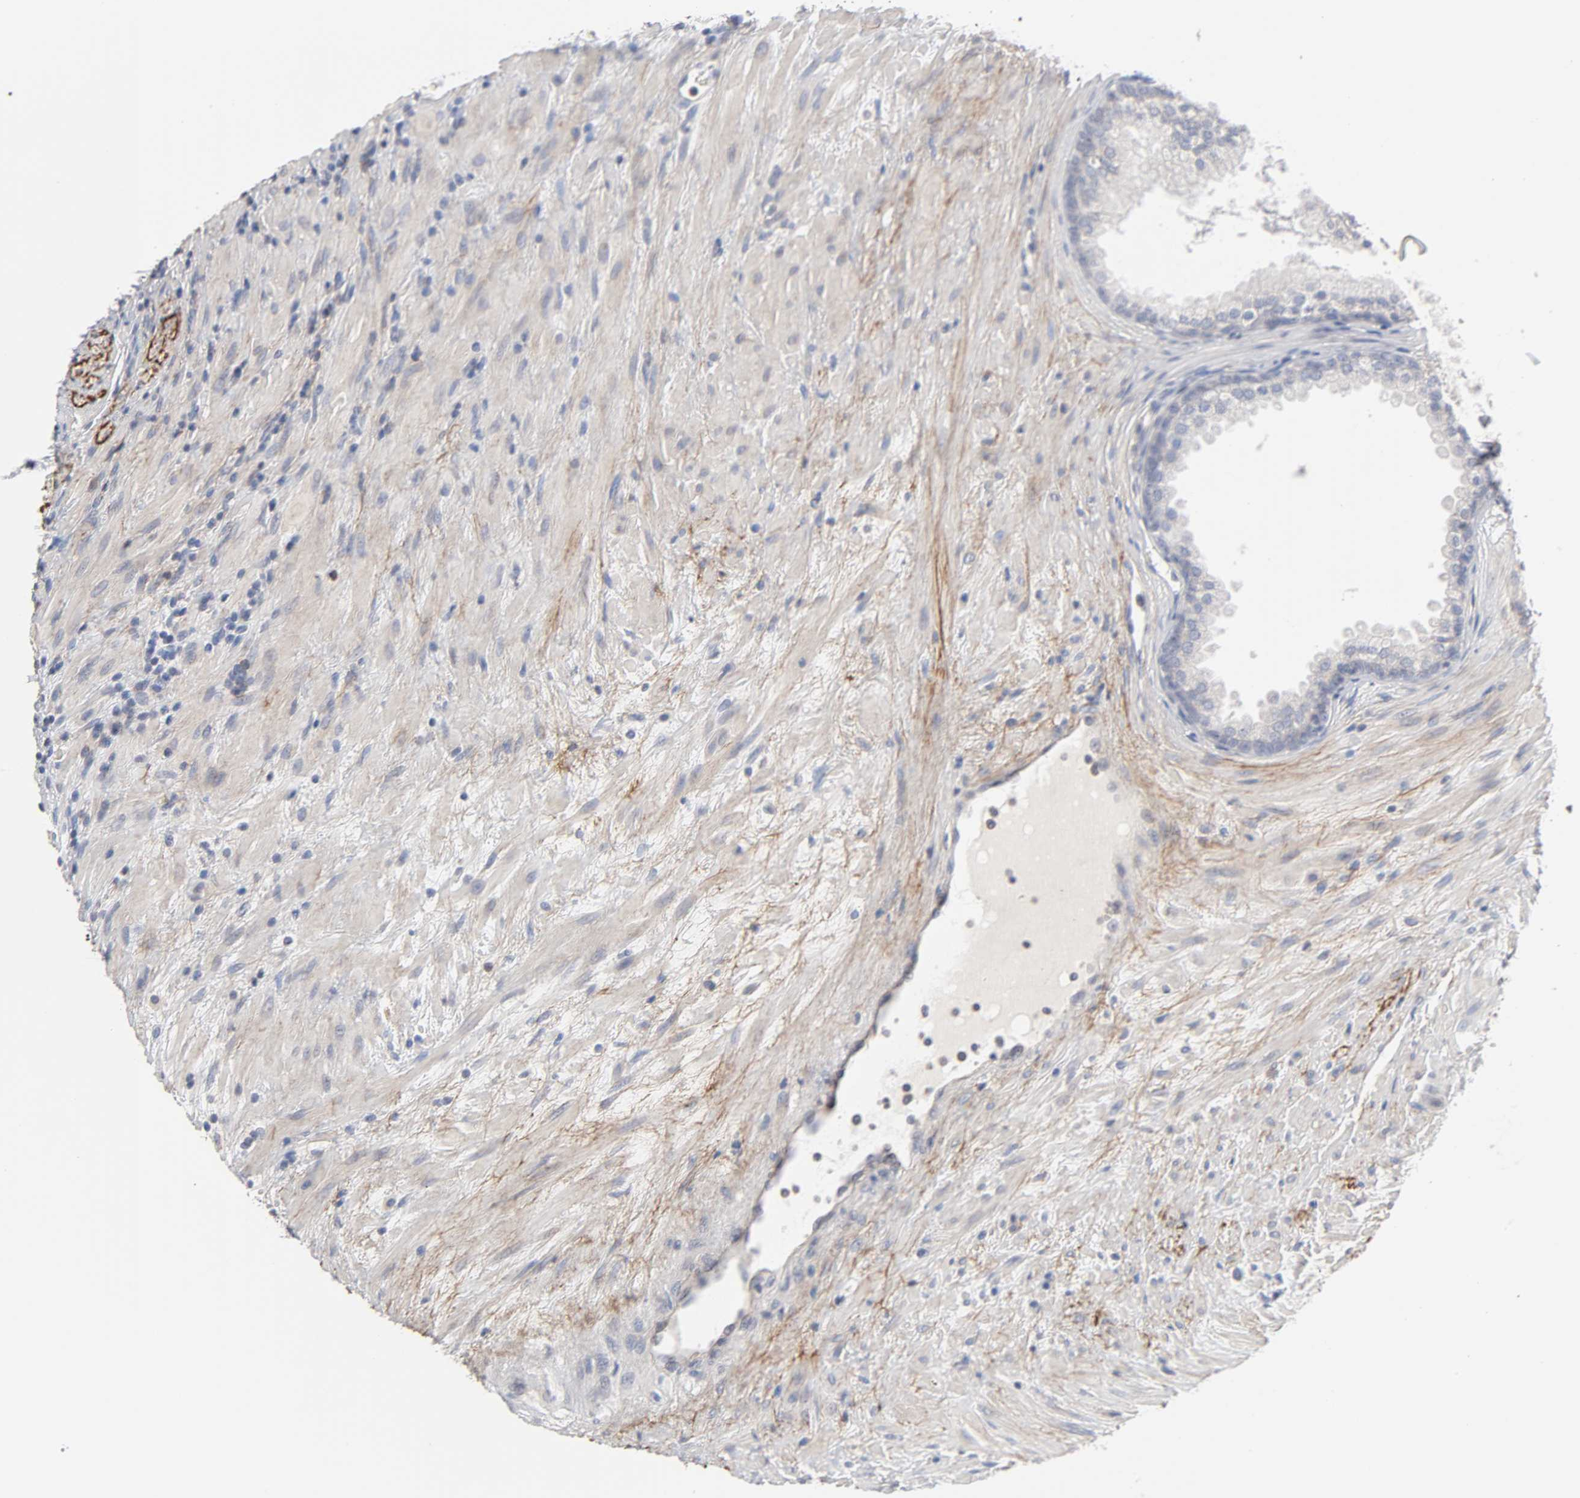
{"staining": {"intensity": "weak", "quantity": "25%-75%", "location": "cytoplasmic/membranous"}, "tissue": "prostate", "cell_type": "Glandular cells", "image_type": "normal", "snomed": [{"axis": "morphology", "description": "Normal tissue, NOS"}, {"axis": "topography", "description": "Prostate"}], "caption": "Immunohistochemistry (IHC) of unremarkable human prostate exhibits low levels of weak cytoplasmic/membranous positivity in about 25%-75% of glandular cells.", "gene": "IL4R", "patient": {"sex": "male", "age": 76}}